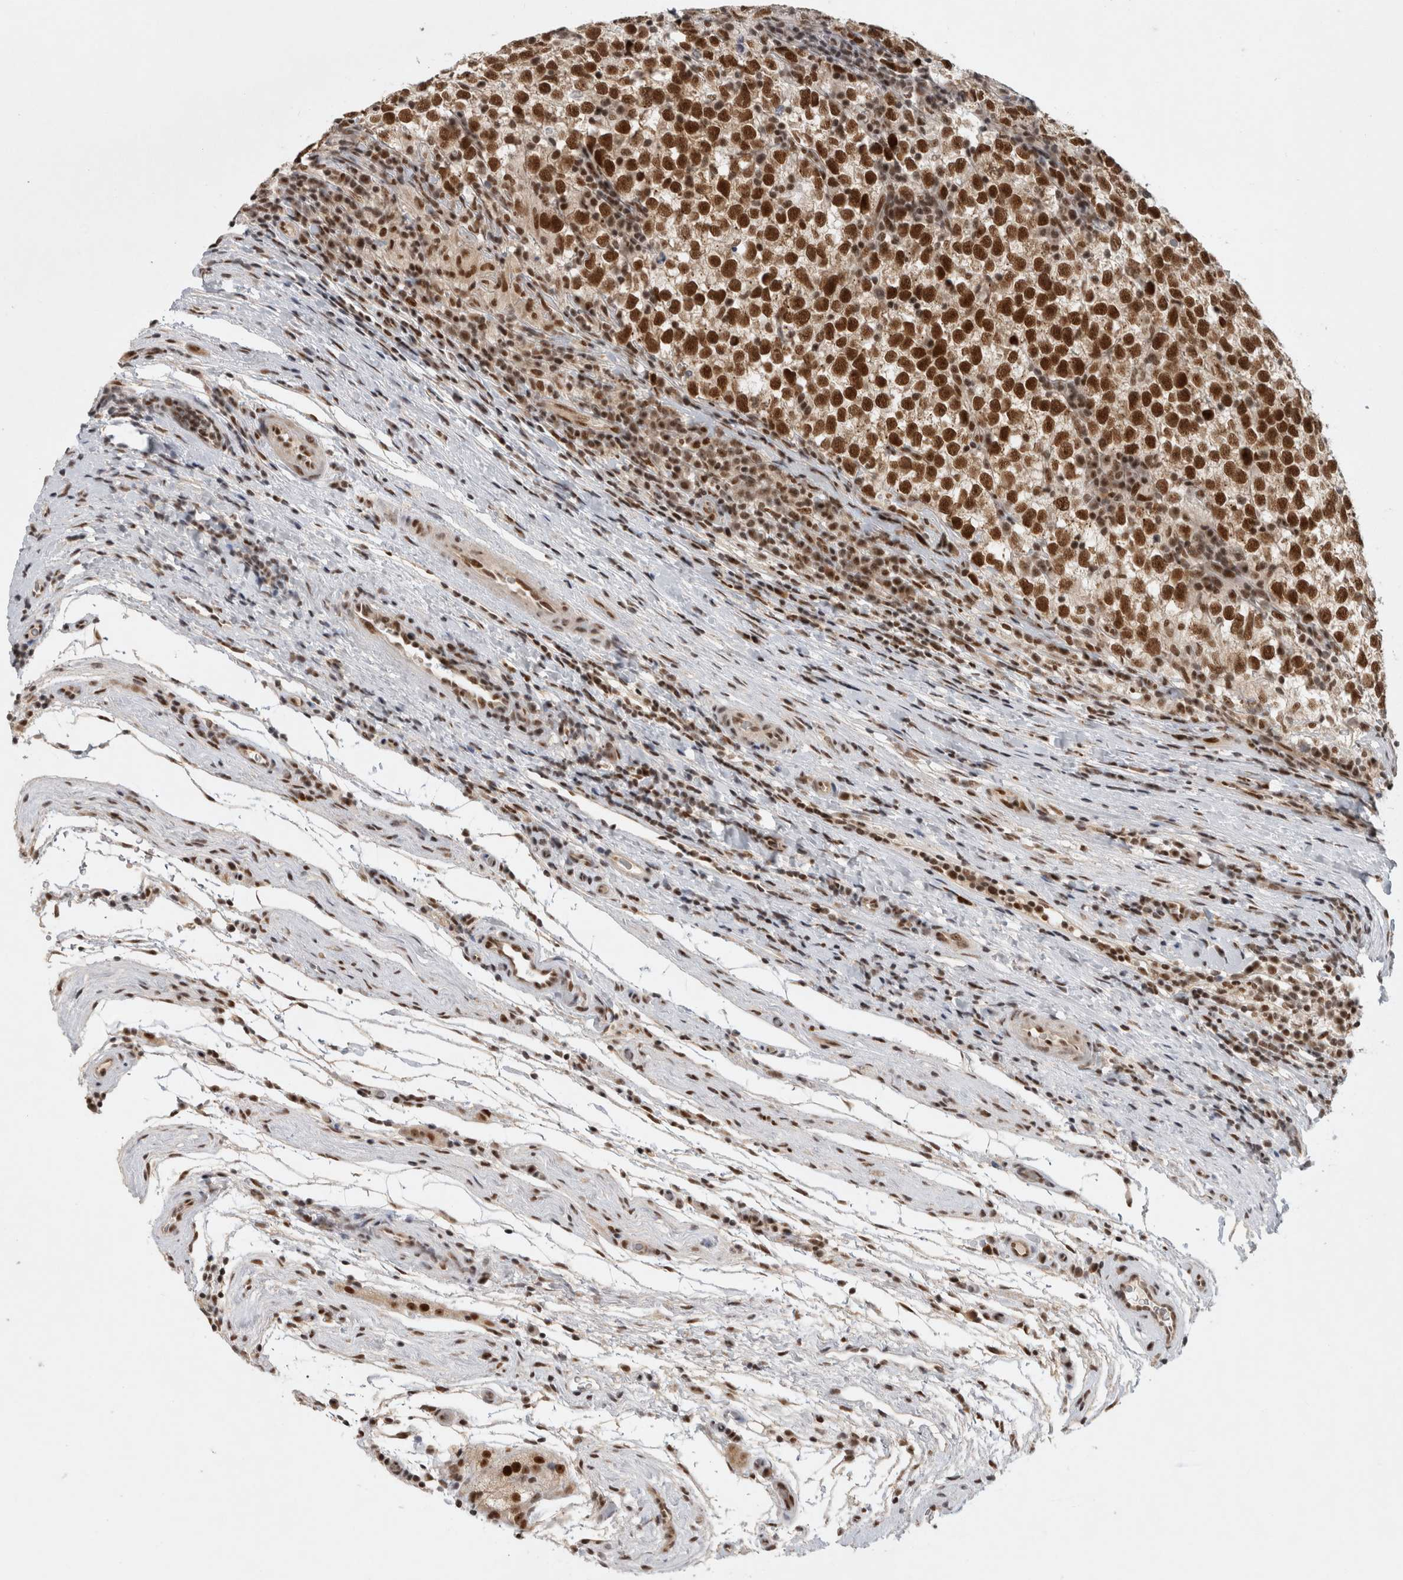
{"staining": {"intensity": "strong", "quantity": ">75%", "location": "nuclear"}, "tissue": "testis cancer", "cell_type": "Tumor cells", "image_type": "cancer", "snomed": [{"axis": "morphology", "description": "Normal tissue, NOS"}, {"axis": "morphology", "description": "Seminoma, NOS"}, {"axis": "topography", "description": "Testis"}], "caption": "High-power microscopy captured an immunohistochemistry image of testis cancer, revealing strong nuclear staining in about >75% of tumor cells.", "gene": "HESX1", "patient": {"sex": "male", "age": 43}}